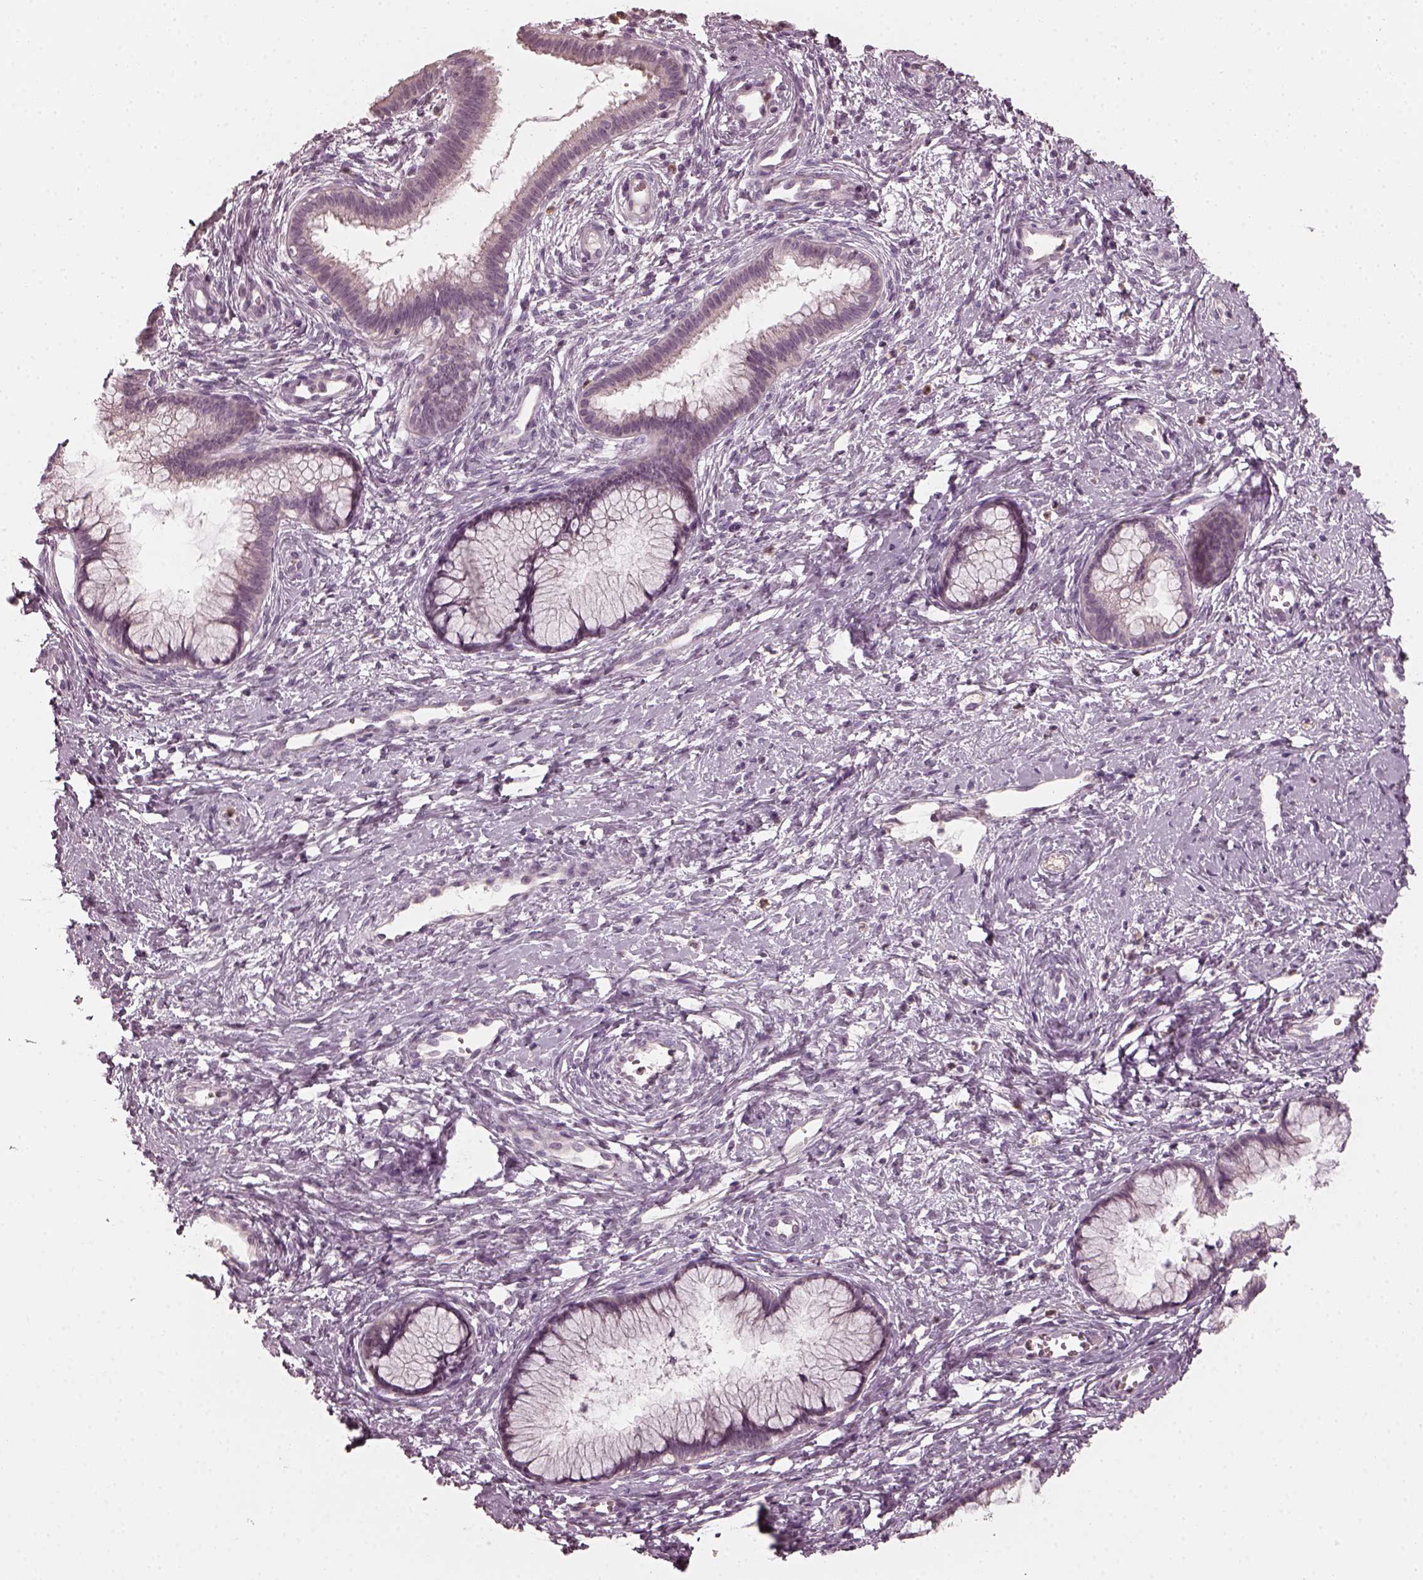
{"staining": {"intensity": "negative", "quantity": "none", "location": "none"}, "tissue": "cervical cancer", "cell_type": "Tumor cells", "image_type": "cancer", "snomed": [{"axis": "morphology", "description": "Squamous cell carcinoma, NOS"}, {"axis": "topography", "description": "Cervix"}], "caption": "Tumor cells are negative for protein expression in human squamous cell carcinoma (cervical). (Brightfield microscopy of DAB (3,3'-diaminobenzidine) IHC at high magnification).", "gene": "CHIT1", "patient": {"sex": "female", "age": 32}}